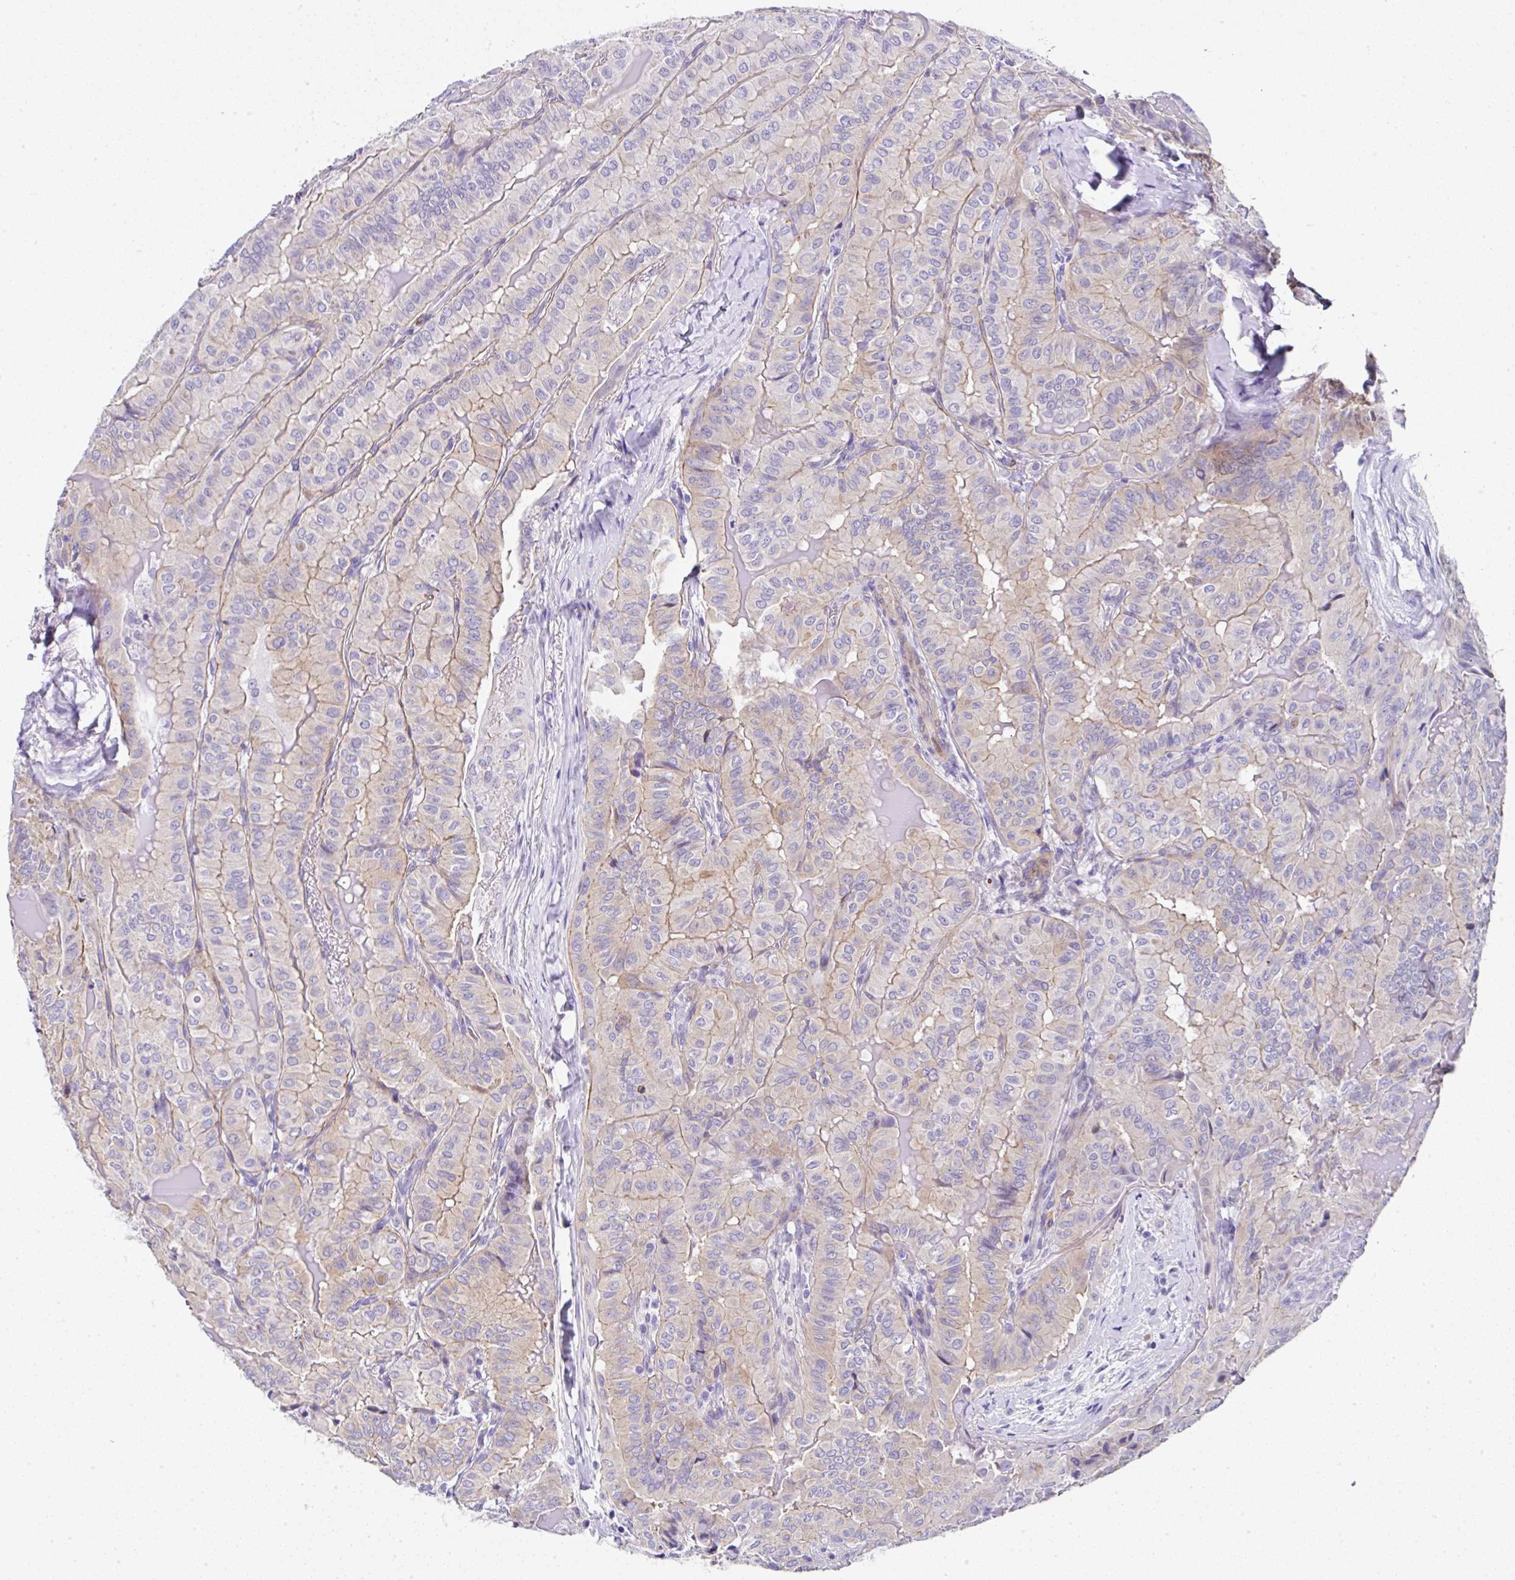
{"staining": {"intensity": "weak", "quantity": "25%-75%", "location": "cytoplasmic/membranous"}, "tissue": "thyroid cancer", "cell_type": "Tumor cells", "image_type": "cancer", "snomed": [{"axis": "morphology", "description": "Papillary adenocarcinoma, NOS"}, {"axis": "topography", "description": "Thyroid gland"}], "caption": "Tumor cells reveal low levels of weak cytoplasmic/membranous positivity in approximately 25%-75% of cells in thyroid papillary adenocarcinoma.", "gene": "PPFIA4", "patient": {"sex": "female", "age": 68}}